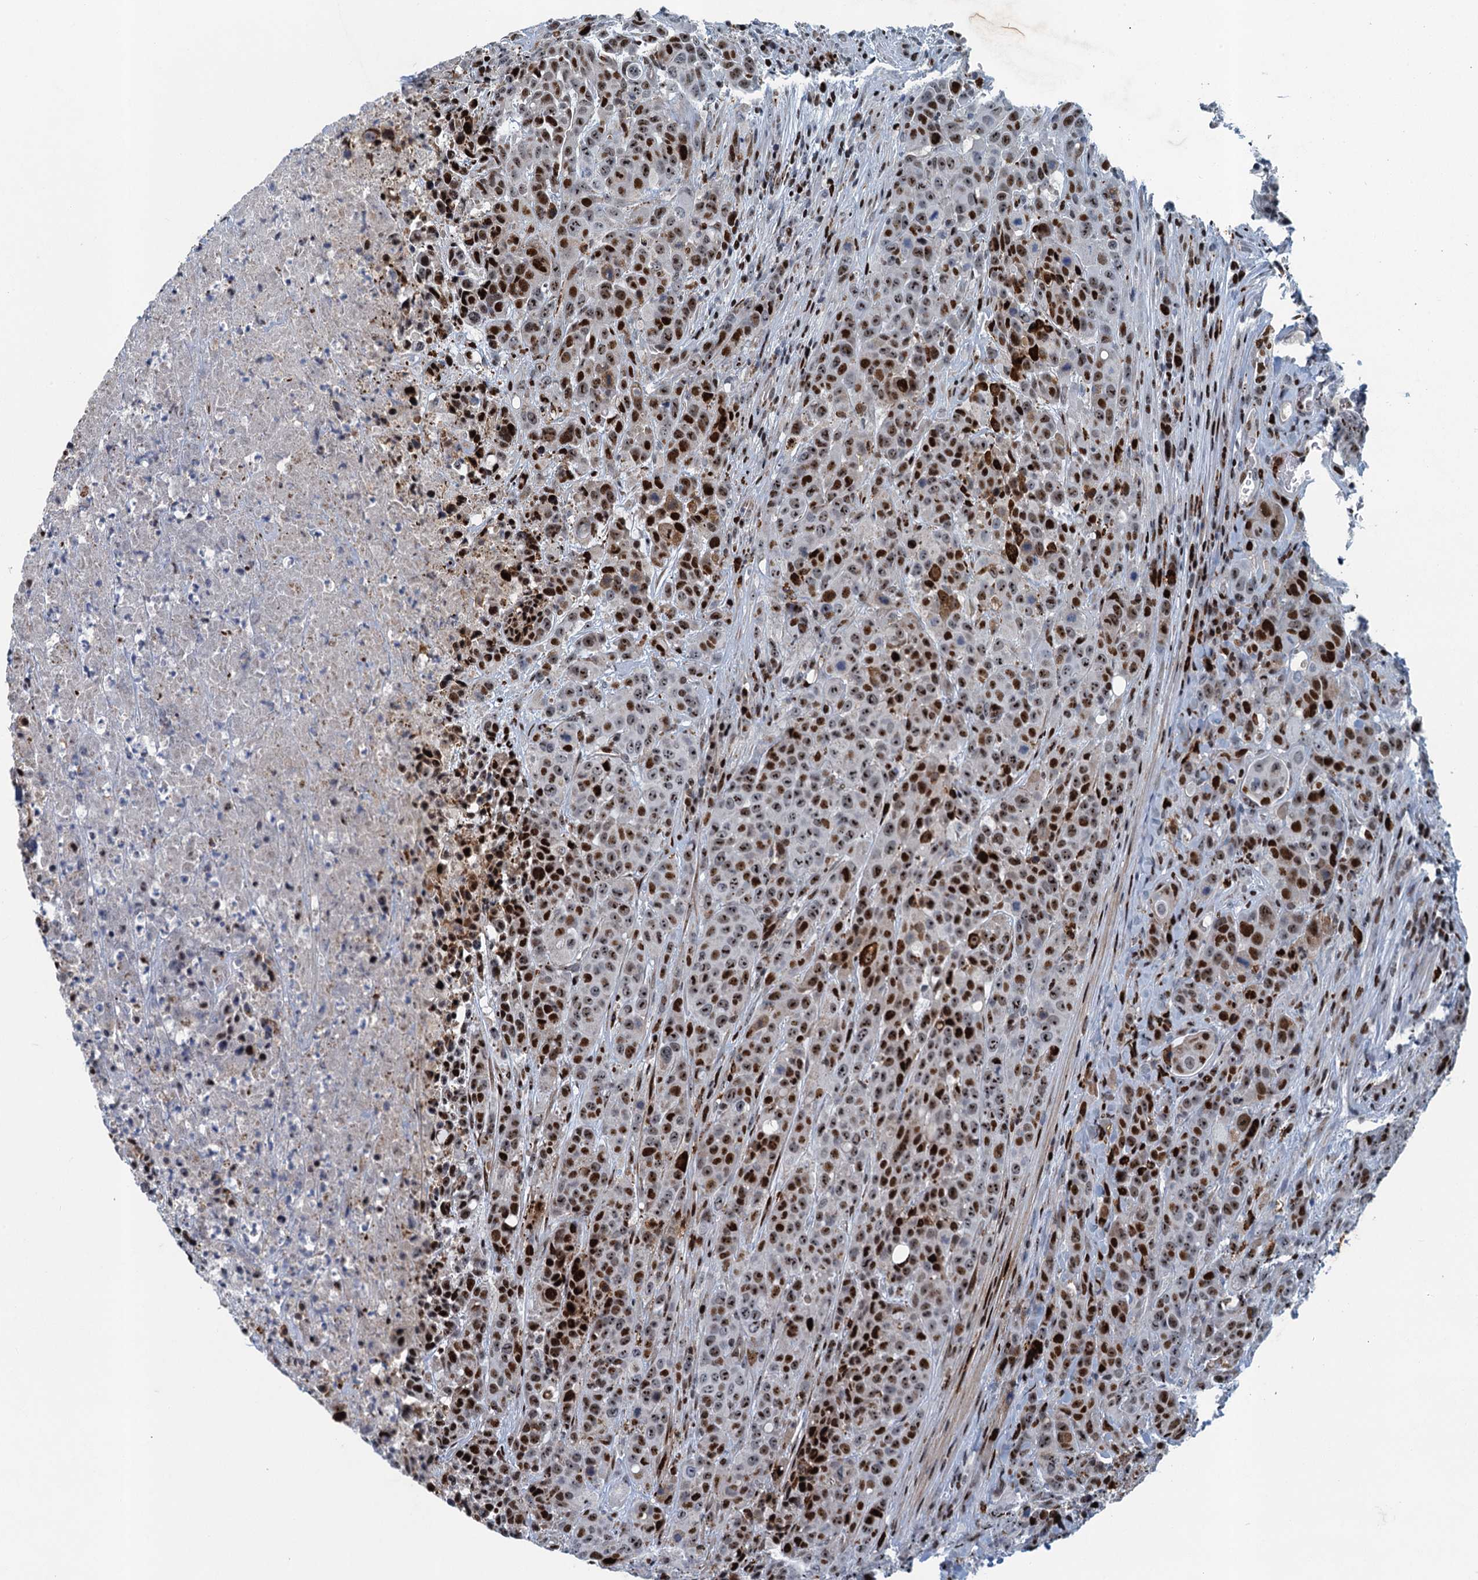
{"staining": {"intensity": "strong", "quantity": "25%-75%", "location": "nuclear"}, "tissue": "colorectal cancer", "cell_type": "Tumor cells", "image_type": "cancer", "snomed": [{"axis": "morphology", "description": "Adenocarcinoma, NOS"}, {"axis": "topography", "description": "Colon"}], "caption": "Tumor cells demonstrate high levels of strong nuclear expression in about 25%-75% of cells in human colorectal cancer.", "gene": "ANKRD13D", "patient": {"sex": "male", "age": 62}}